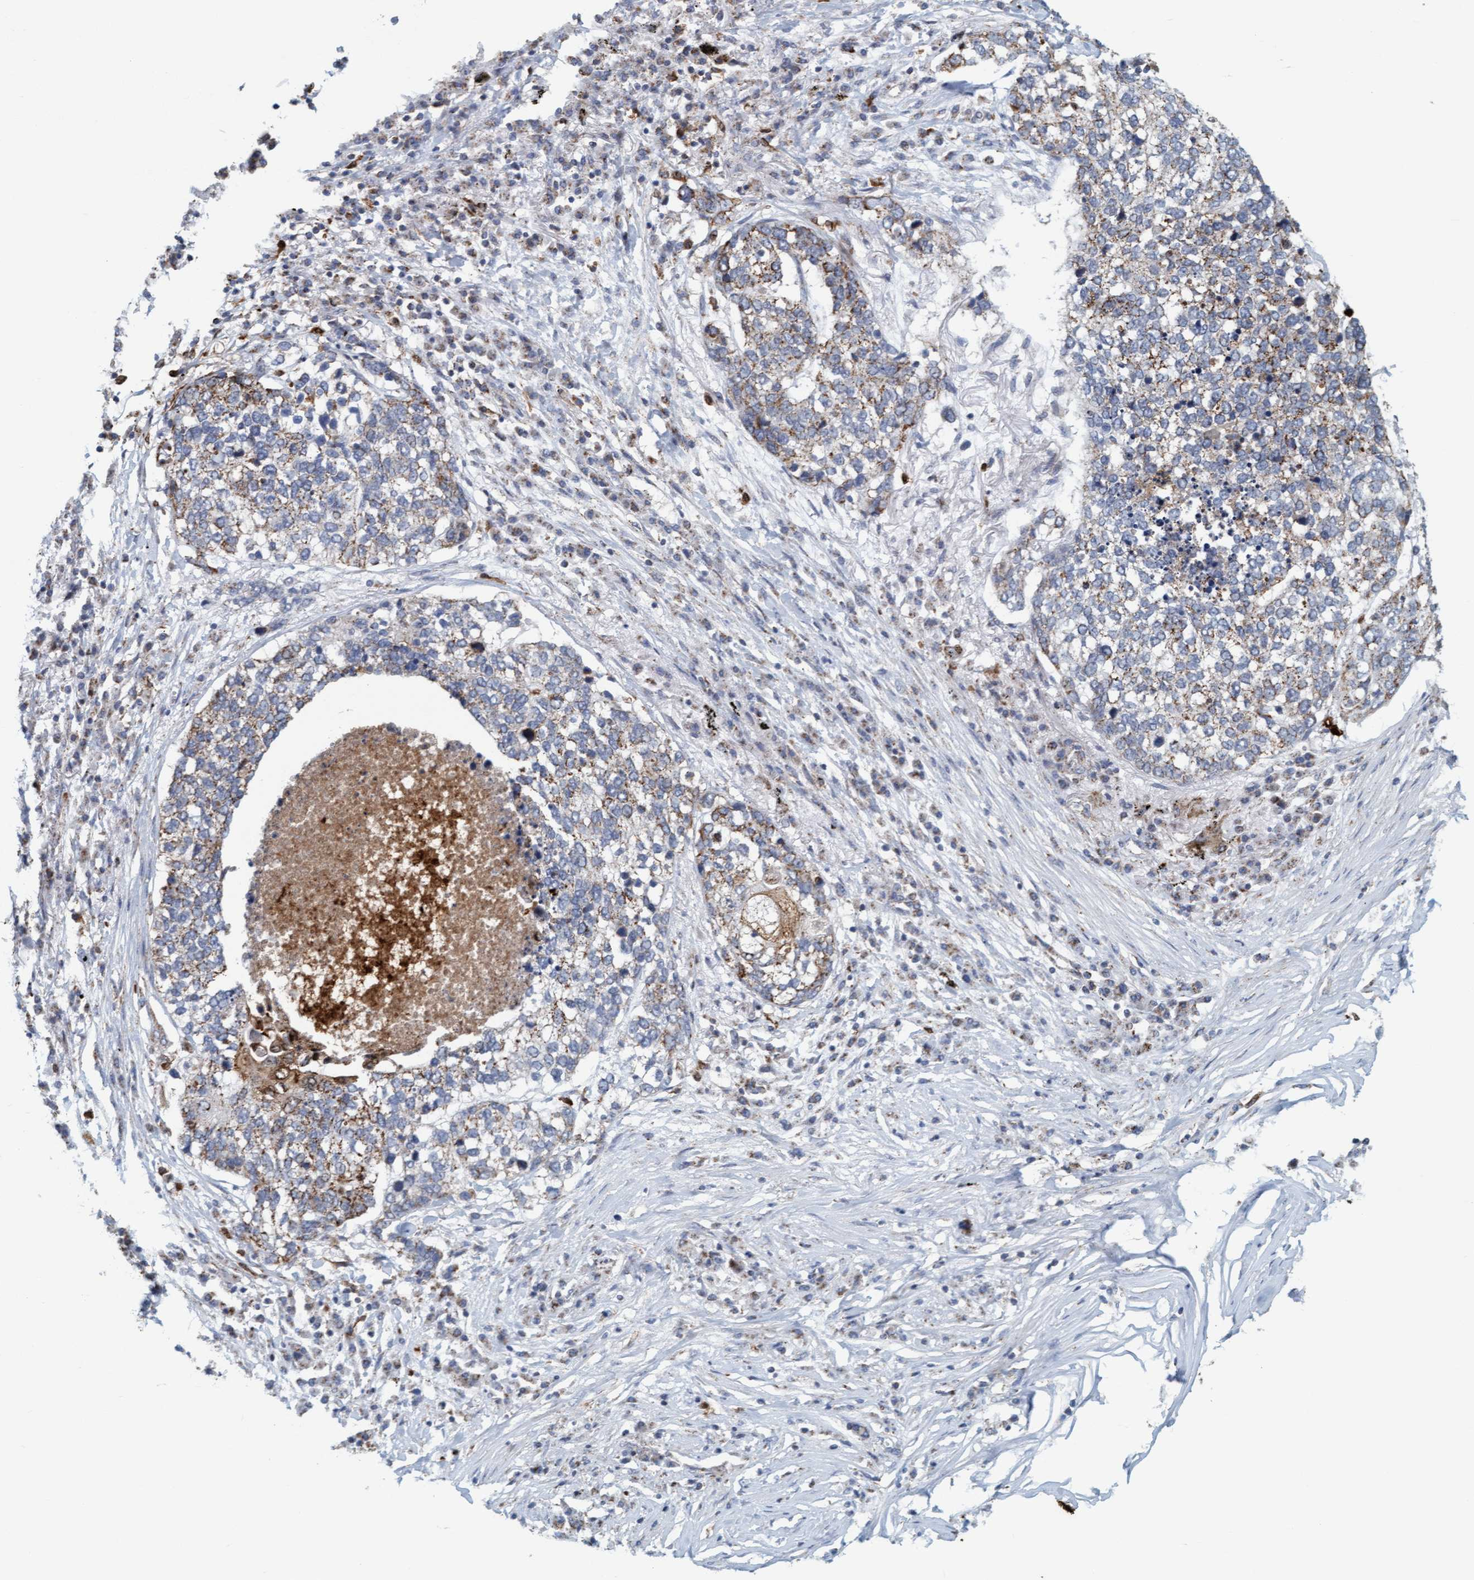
{"staining": {"intensity": "weak", "quantity": "<25%", "location": "cytoplasmic/membranous"}, "tissue": "lung cancer", "cell_type": "Tumor cells", "image_type": "cancer", "snomed": [{"axis": "morphology", "description": "Squamous cell carcinoma, NOS"}, {"axis": "topography", "description": "Lung"}], "caption": "Tumor cells show no significant positivity in squamous cell carcinoma (lung).", "gene": "B9D1", "patient": {"sex": "female", "age": 63}}